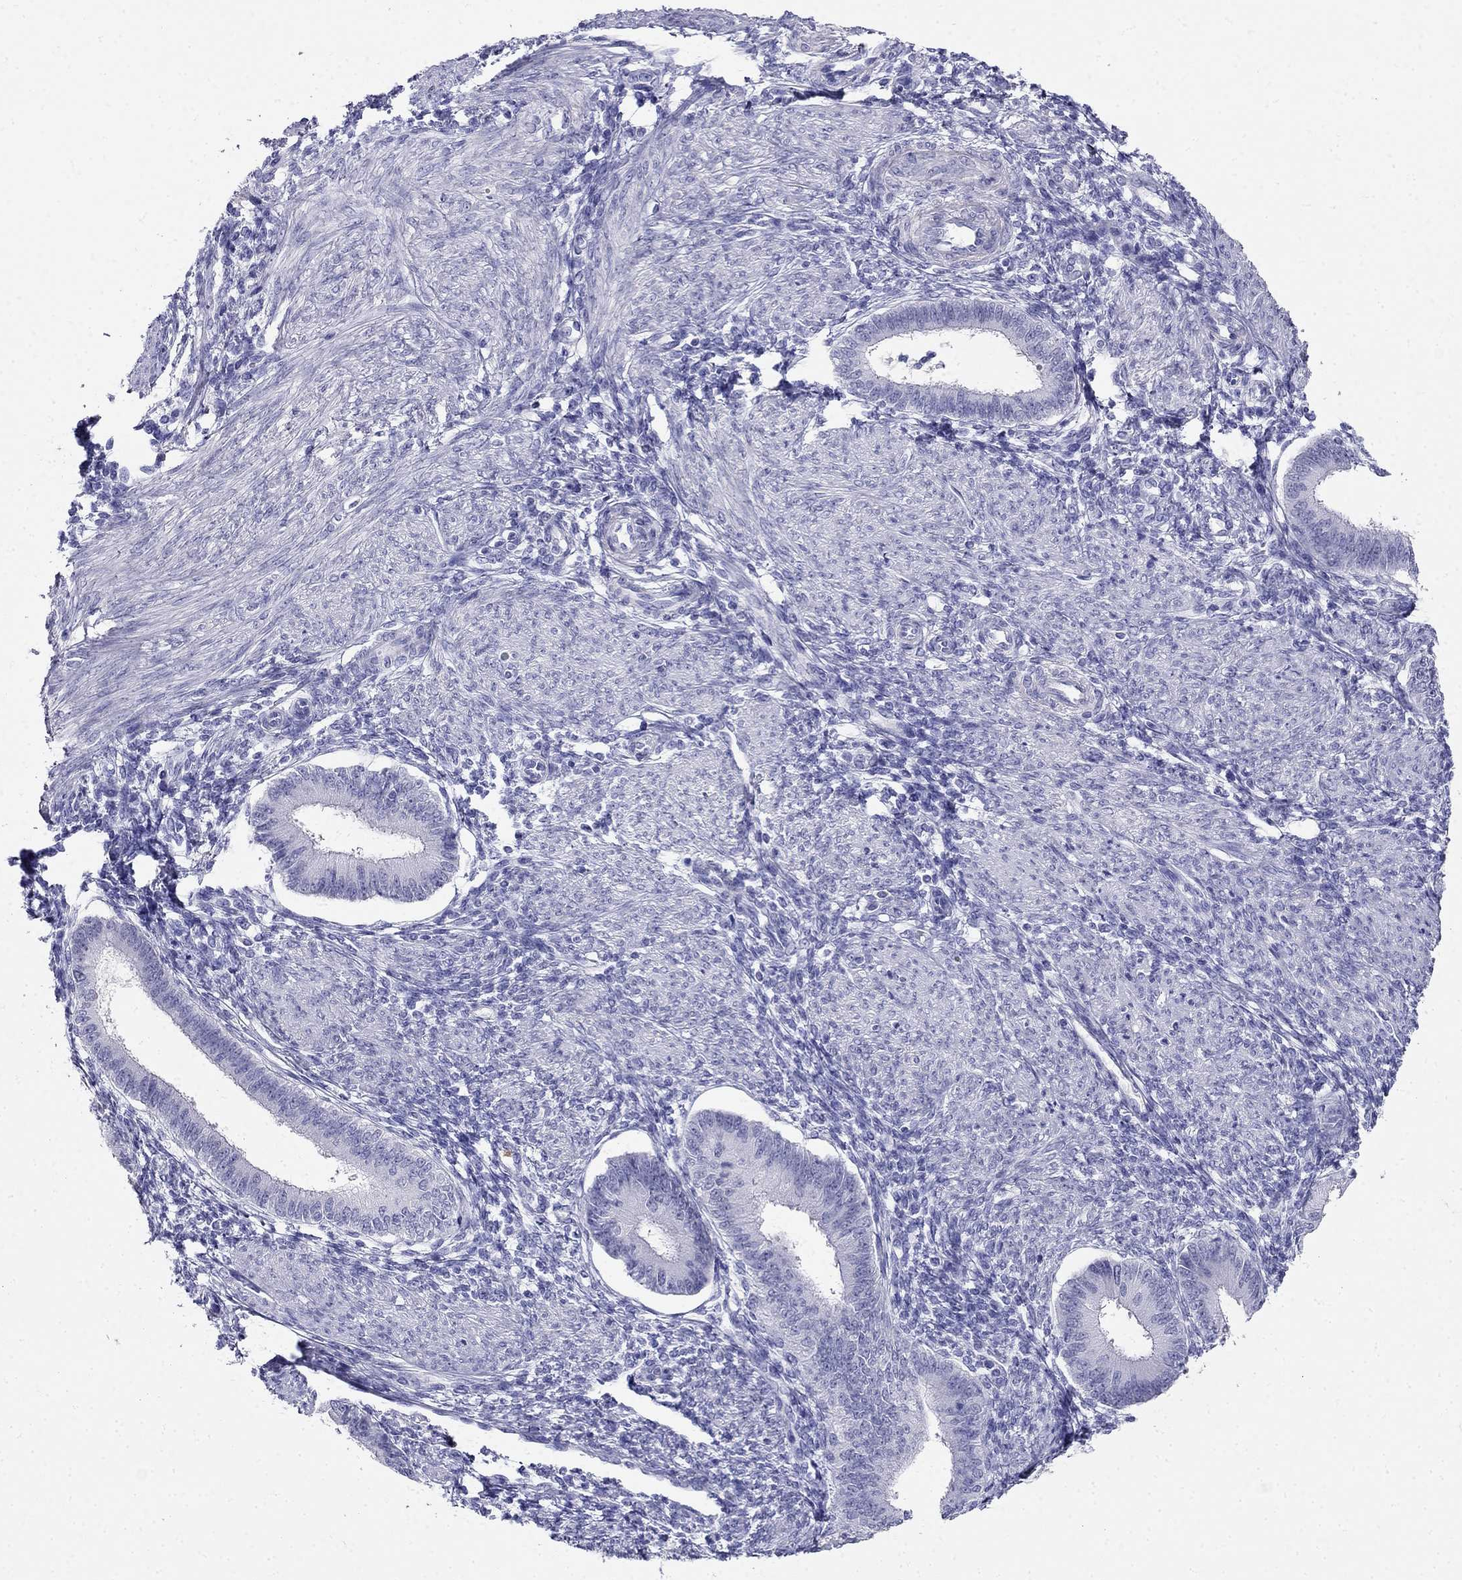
{"staining": {"intensity": "negative", "quantity": "none", "location": "none"}, "tissue": "endometrium", "cell_type": "Cells in endometrial stroma", "image_type": "normal", "snomed": [{"axis": "morphology", "description": "Normal tissue, NOS"}, {"axis": "topography", "description": "Endometrium"}], "caption": "The histopathology image shows no significant expression in cells in endometrial stroma of endometrium.", "gene": "PPP1R36", "patient": {"sex": "female", "age": 39}}